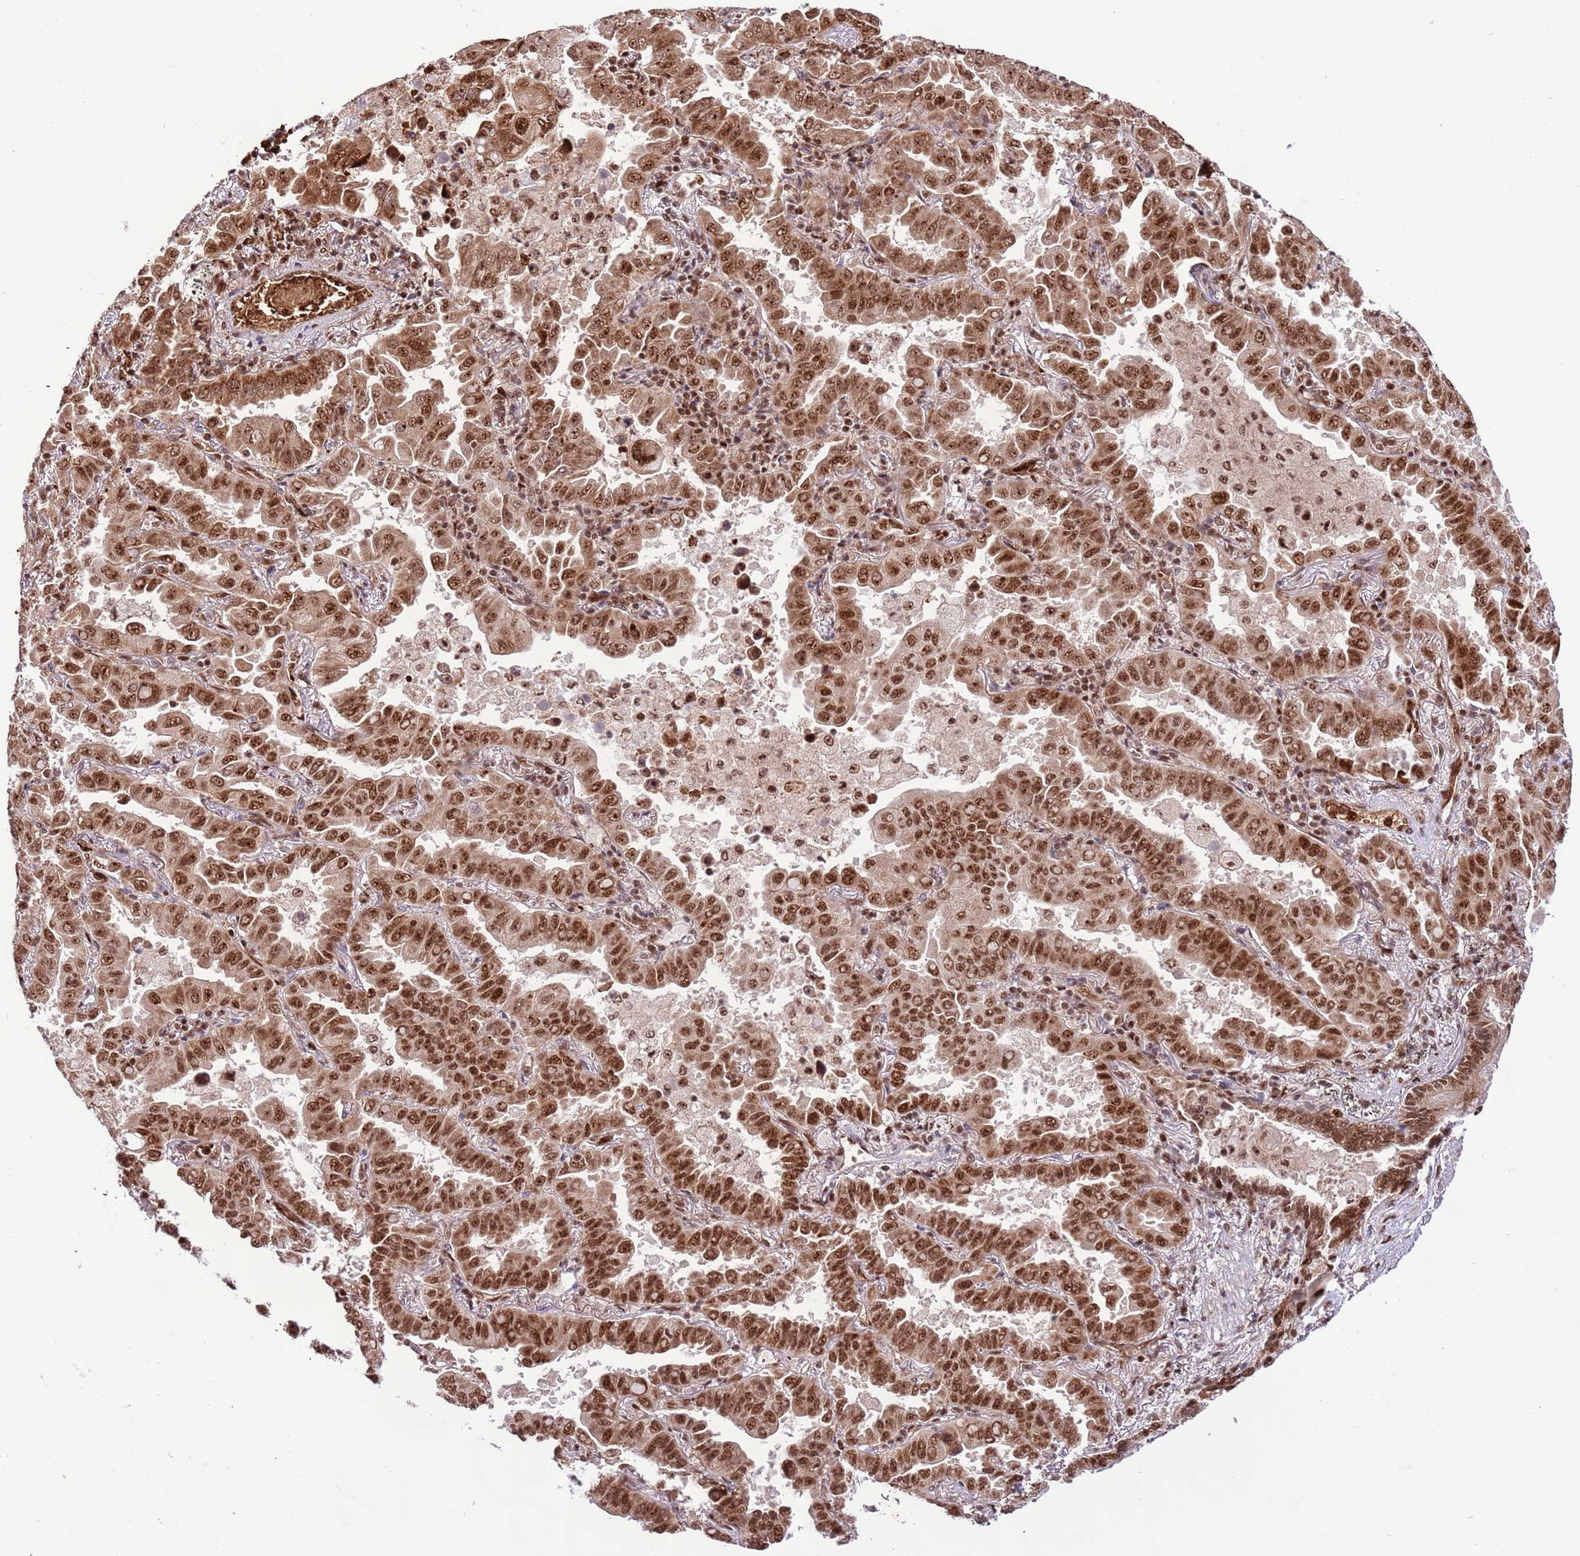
{"staining": {"intensity": "strong", "quantity": ">75%", "location": "cytoplasmic/membranous,nuclear"}, "tissue": "lung cancer", "cell_type": "Tumor cells", "image_type": "cancer", "snomed": [{"axis": "morphology", "description": "Adenocarcinoma, NOS"}, {"axis": "topography", "description": "Lung"}], "caption": "Lung cancer was stained to show a protein in brown. There is high levels of strong cytoplasmic/membranous and nuclear positivity in approximately >75% of tumor cells.", "gene": "RIF1", "patient": {"sex": "male", "age": 64}}